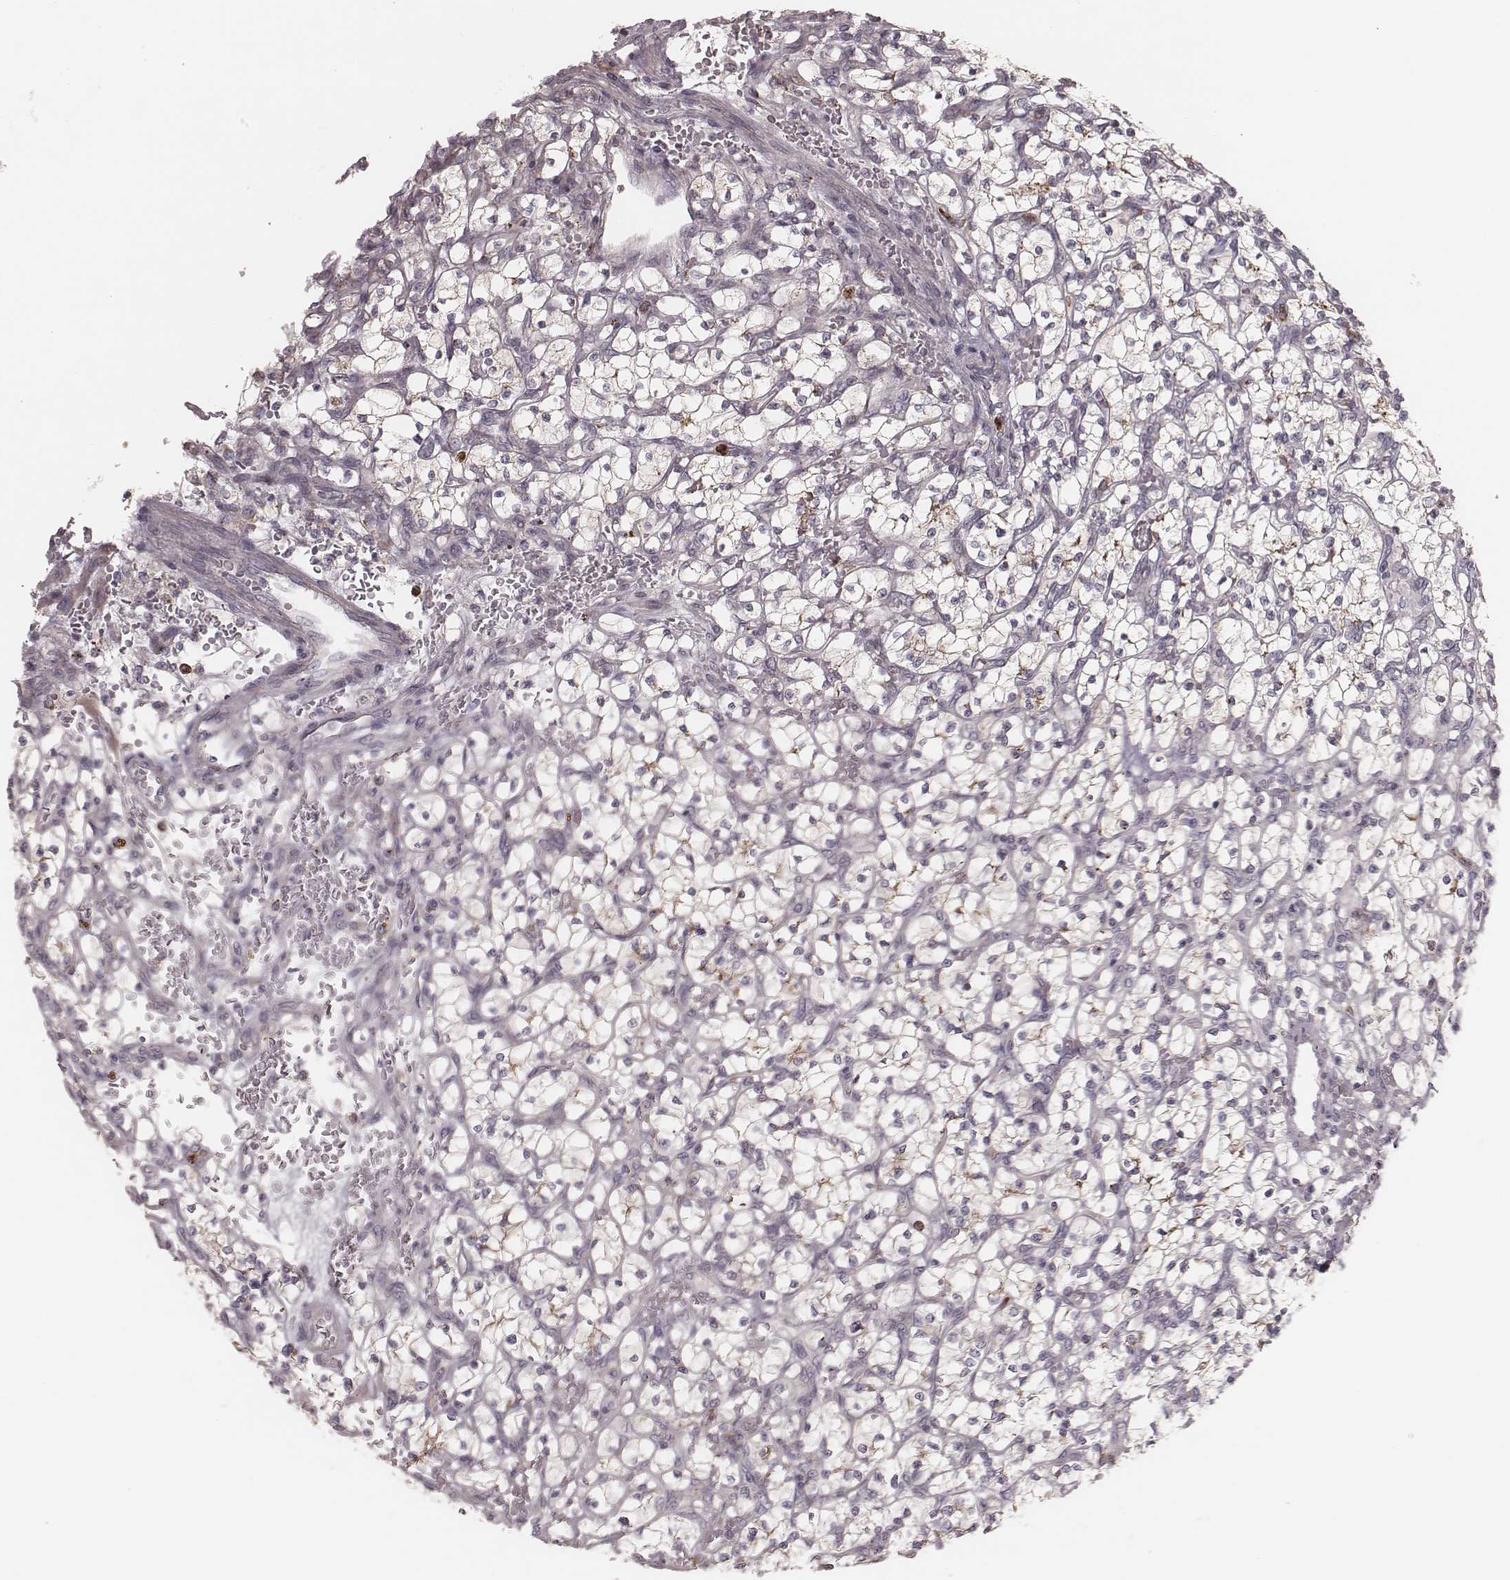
{"staining": {"intensity": "negative", "quantity": "none", "location": "none"}, "tissue": "renal cancer", "cell_type": "Tumor cells", "image_type": "cancer", "snomed": [{"axis": "morphology", "description": "Adenocarcinoma, NOS"}, {"axis": "topography", "description": "Kidney"}], "caption": "The micrograph displays no staining of tumor cells in renal adenocarcinoma.", "gene": "ABCA7", "patient": {"sex": "female", "age": 64}}